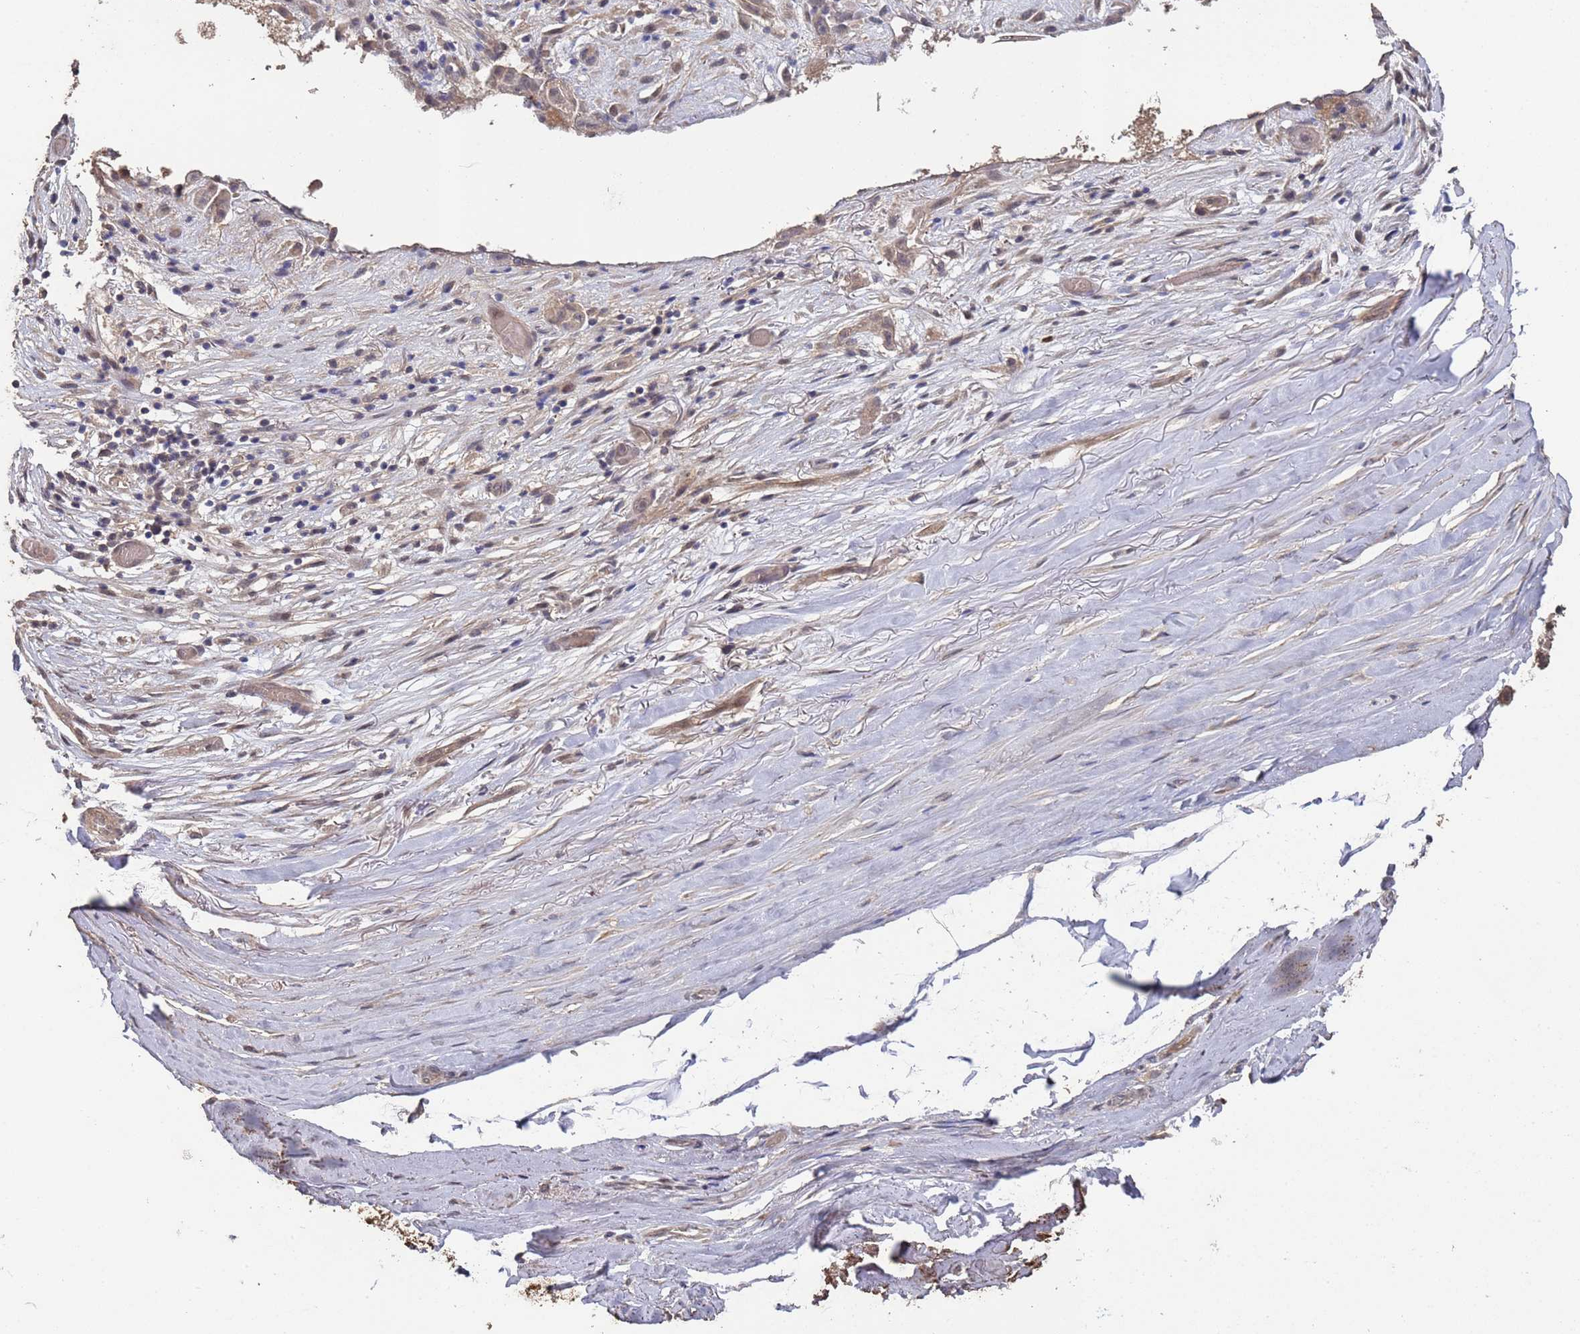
{"staining": {"intensity": "weak", "quantity": ">75%", "location": "cytoplasmic/membranous"}, "tissue": "adipose tissue", "cell_type": "Adipocytes", "image_type": "normal", "snomed": [{"axis": "morphology", "description": "Normal tissue, NOS"}, {"axis": "morphology", "description": "Basal cell carcinoma"}, {"axis": "topography", "description": "Skin"}], "caption": "A histopathology image of adipose tissue stained for a protein demonstrates weak cytoplasmic/membranous brown staining in adipocytes. (IHC, brightfield microscopy, high magnification).", "gene": "FRAT1", "patient": {"sex": "female", "age": 89}}